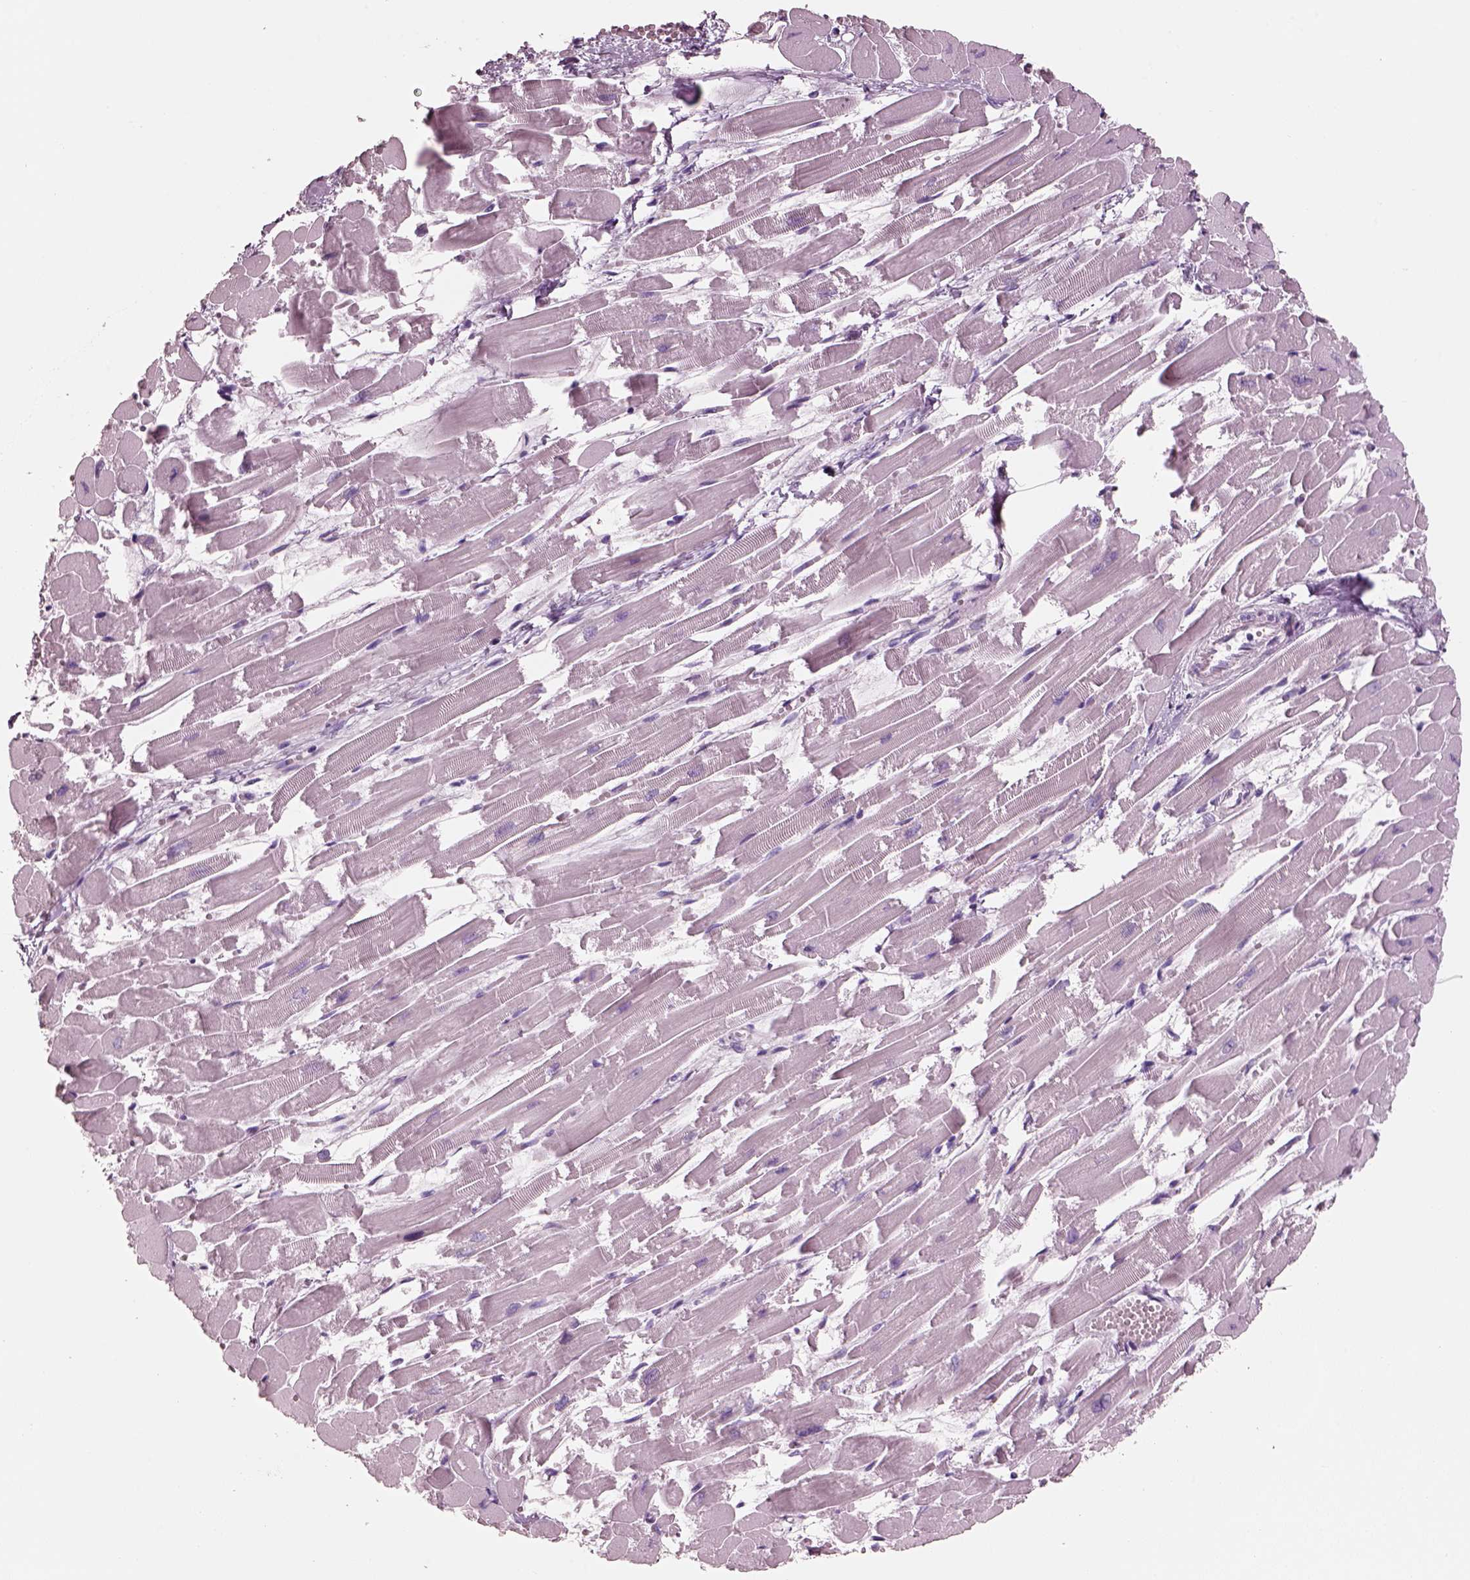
{"staining": {"intensity": "negative", "quantity": "none", "location": "none"}, "tissue": "heart muscle", "cell_type": "Cardiomyocytes", "image_type": "normal", "snomed": [{"axis": "morphology", "description": "Normal tissue, NOS"}, {"axis": "topography", "description": "Heart"}], "caption": "Immunohistochemistry of normal heart muscle displays no expression in cardiomyocytes. (IHC, brightfield microscopy, high magnification).", "gene": "PNOC", "patient": {"sex": "female", "age": 52}}